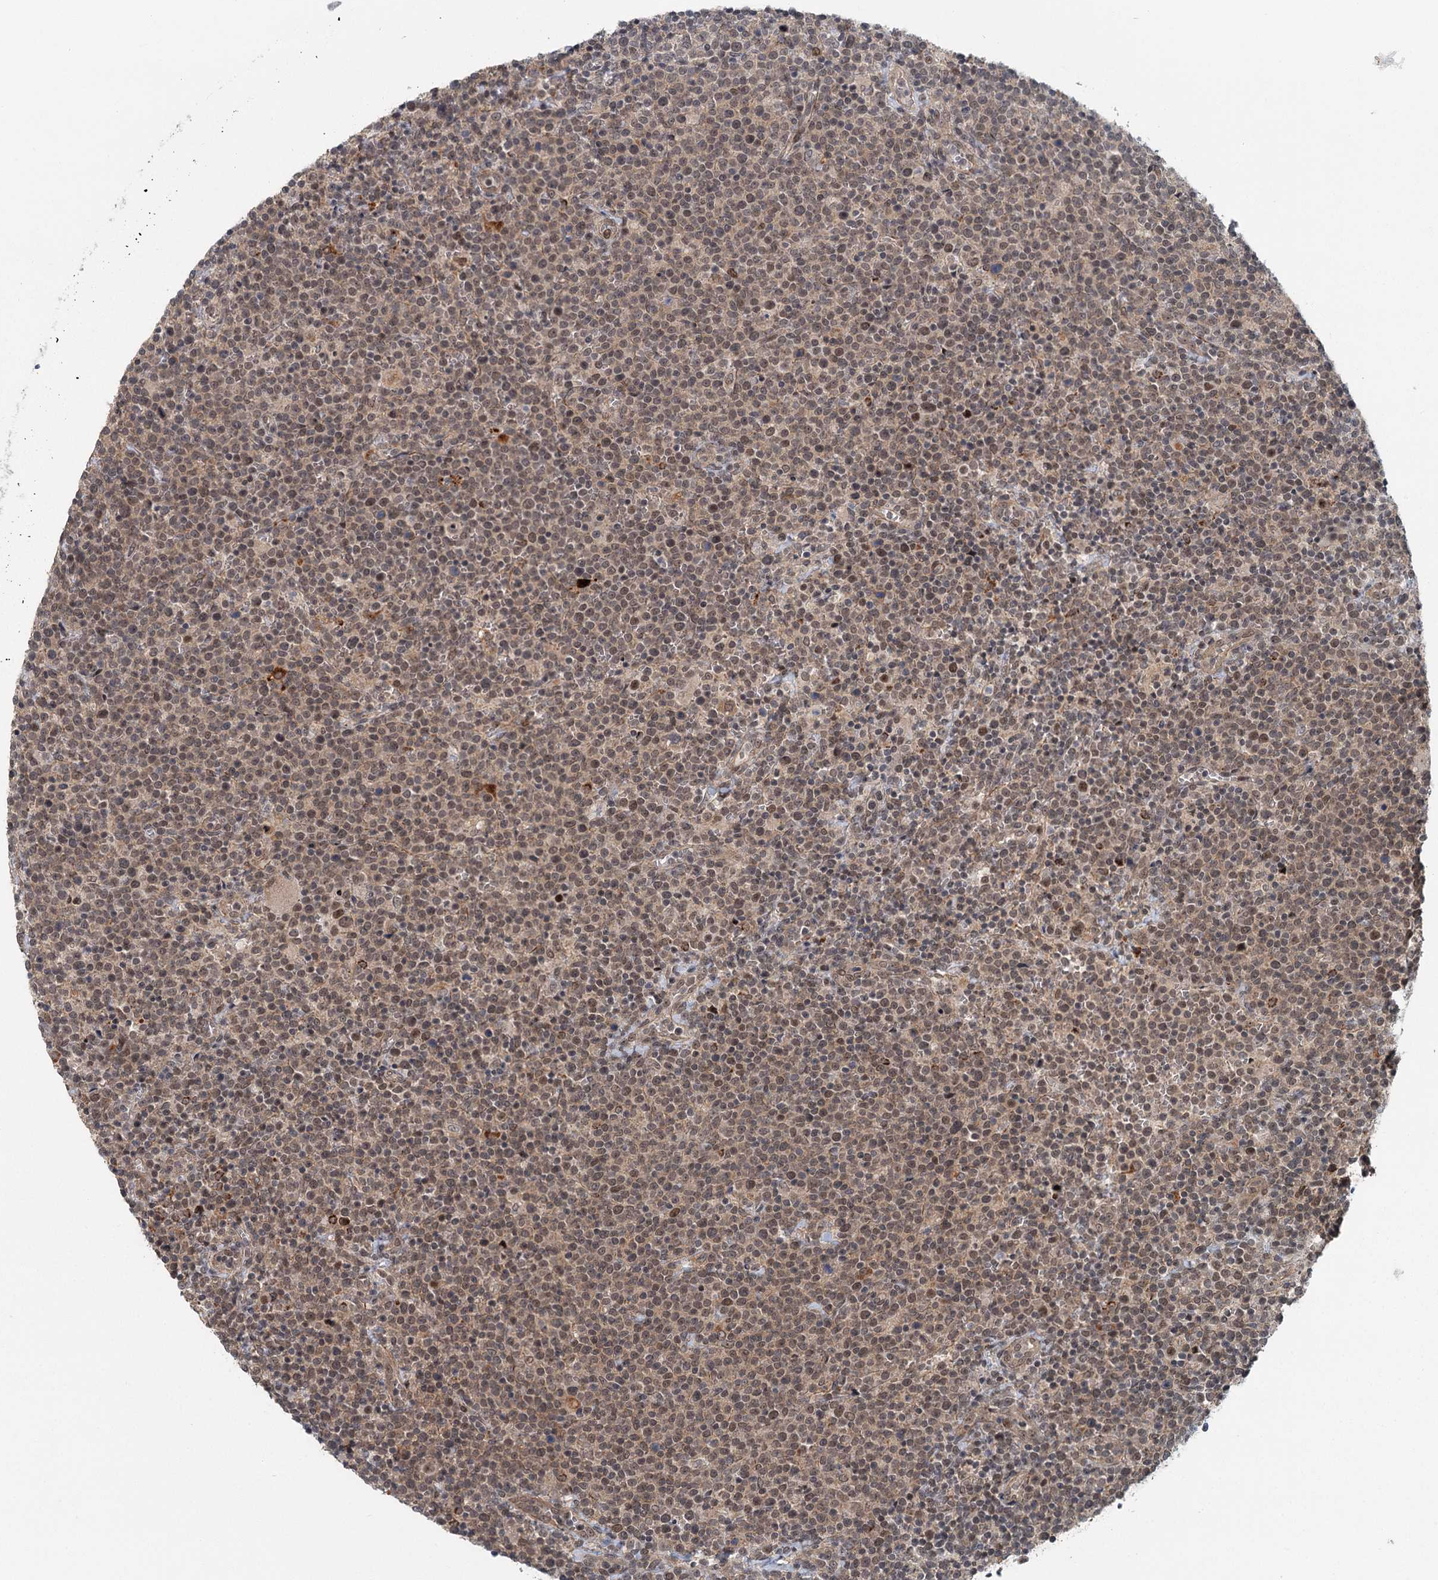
{"staining": {"intensity": "moderate", "quantity": ">75%", "location": "nuclear"}, "tissue": "lymphoma", "cell_type": "Tumor cells", "image_type": "cancer", "snomed": [{"axis": "morphology", "description": "Malignant lymphoma, non-Hodgkin's type, High grade"}, {"axis": "topography", "description": "Lymph node"}], "caption": "IHC photomicrograph of human malignant lymphoma, non-Hodgkin's type (high-grade) stained for a protein (brown), which shows medium levels of moderate nuclear positivity in approximately >75% of tumor cells.", "gene": "TAS2R42", "patient": {"sex": "male", "age": 61}}